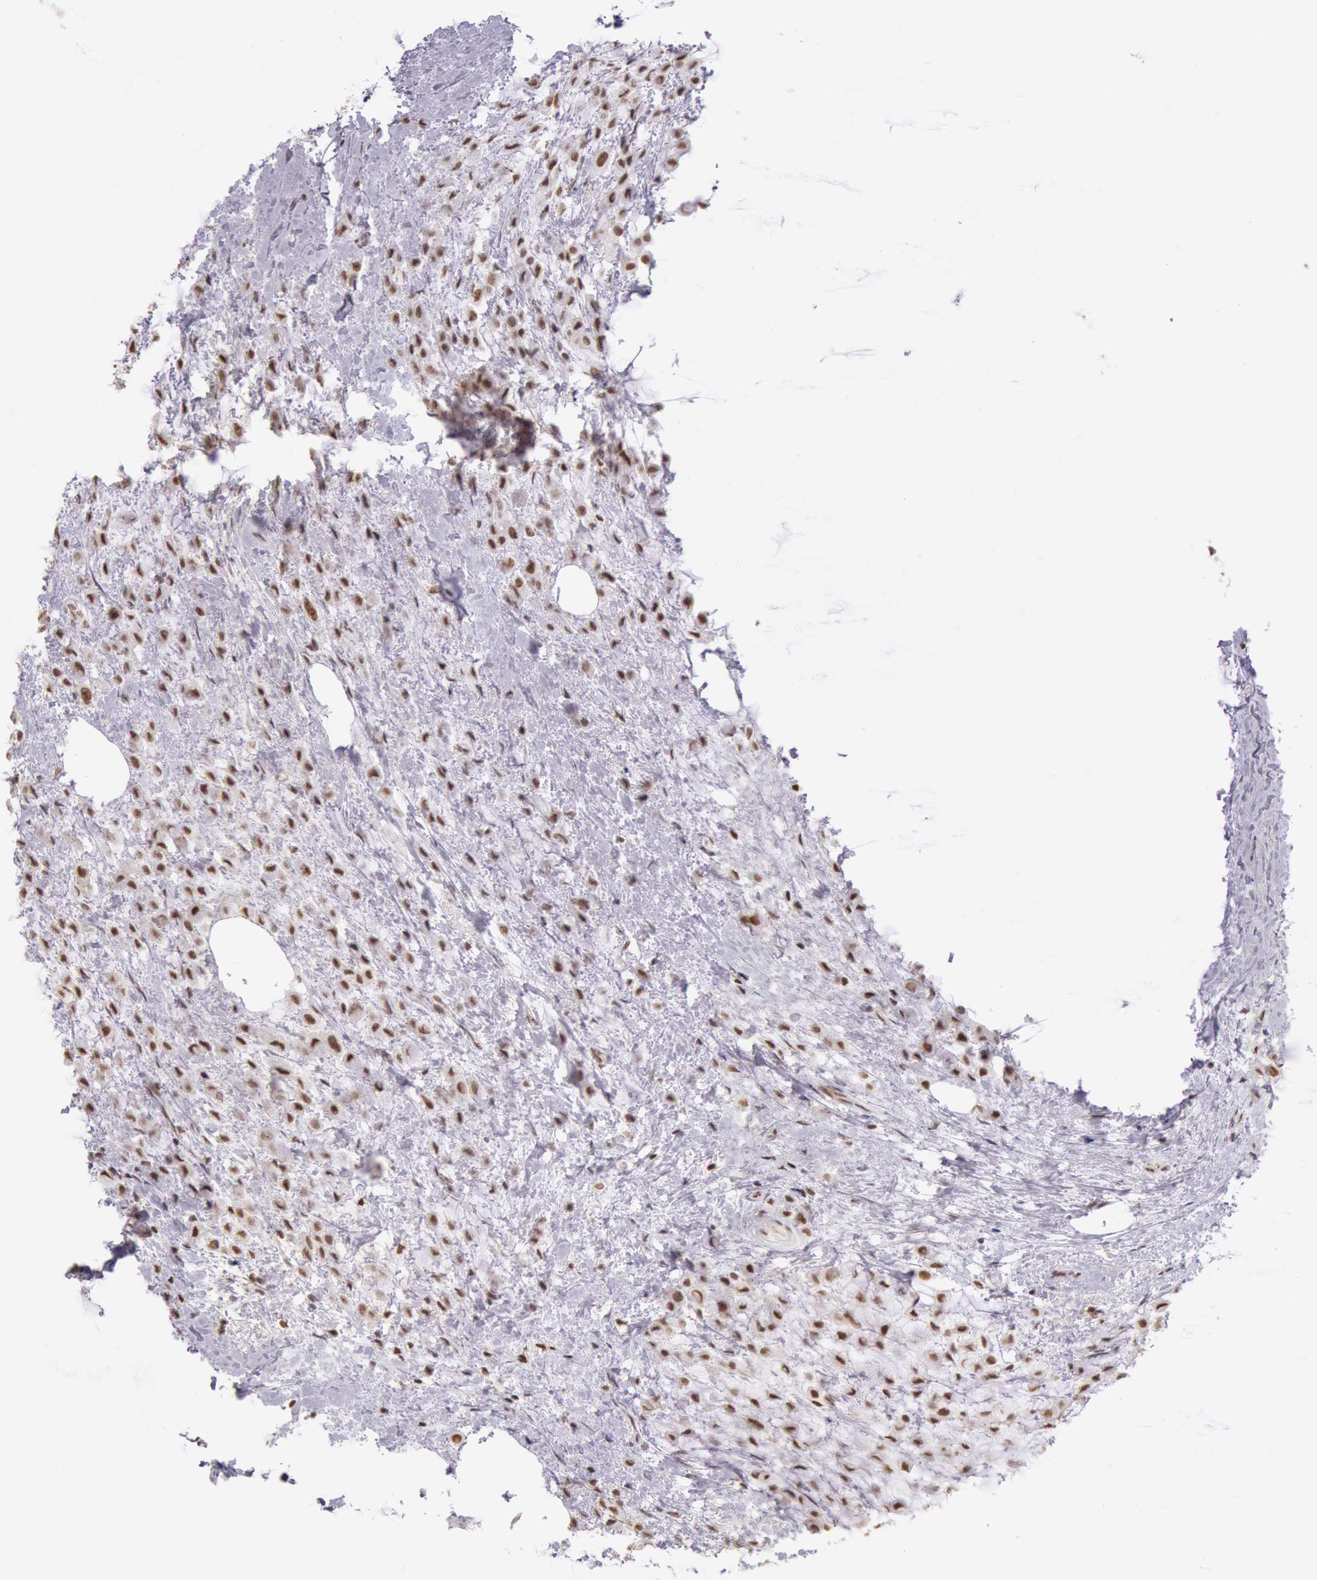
{"staining": {"intensity": "strong", "quantity": ">75%", "location": "nuclear"}, "tissue": "breast cancer", "cell_type": "Tumor cells", "image_type": "cancer", "snomed": [{"axis": "morphology", "description": "Lobular carcinoma"}, {"axis": "topography", "description": "Breast"}], "caption": "Protein expression analysis of human breast cancer (lobular carcinoma) reveals strong nuclear expression in approximately >75% of tumor cells. The staining was performed using DAB to visualize the protein expression in brown, while the nuclei were stained in blue with hematoxylin (Magnification: 20x).", "gene": "ESS2", "patient": {"sex": "female", "age": 85}}